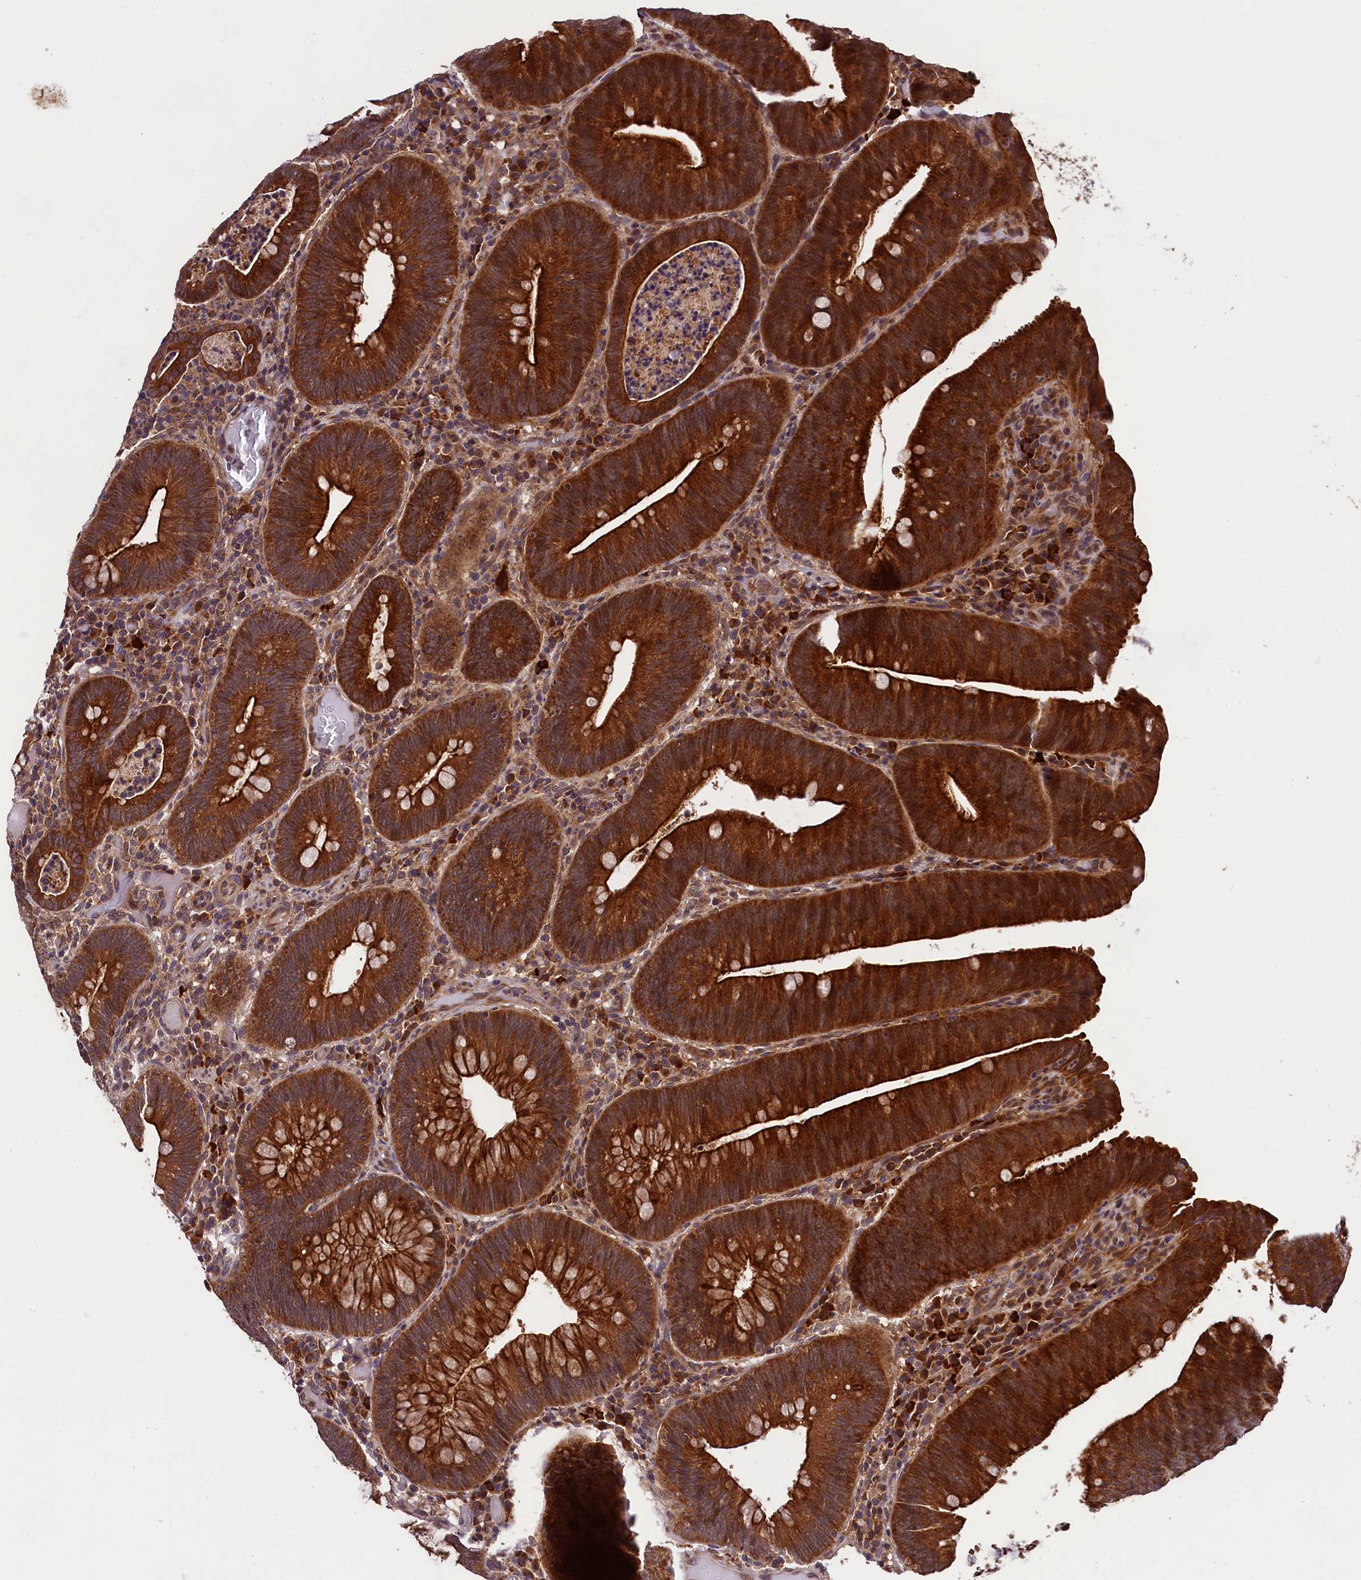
{"staining": {"intensity": "strong", "quantity": ">75%", "location": "cytoplasmic/membranous"}, "tissue": "colorectal cancer", "cell_type": "Tumor cells", "image_type": "cancer", "snomed": [{"axis": "morphology", "description": "Adenocarcinoma, NOS"}, {"axis": "topography", "description": "Rectum"}], "caption": "Colorectal cancer (adenocarcinoma) stained with a brown dye displays strong cytoplasmic/membranous positive positivity in approximately >75% of tumor cells.", "gene": "DOHH", "patient": {"sex": "female", "age": 75}}